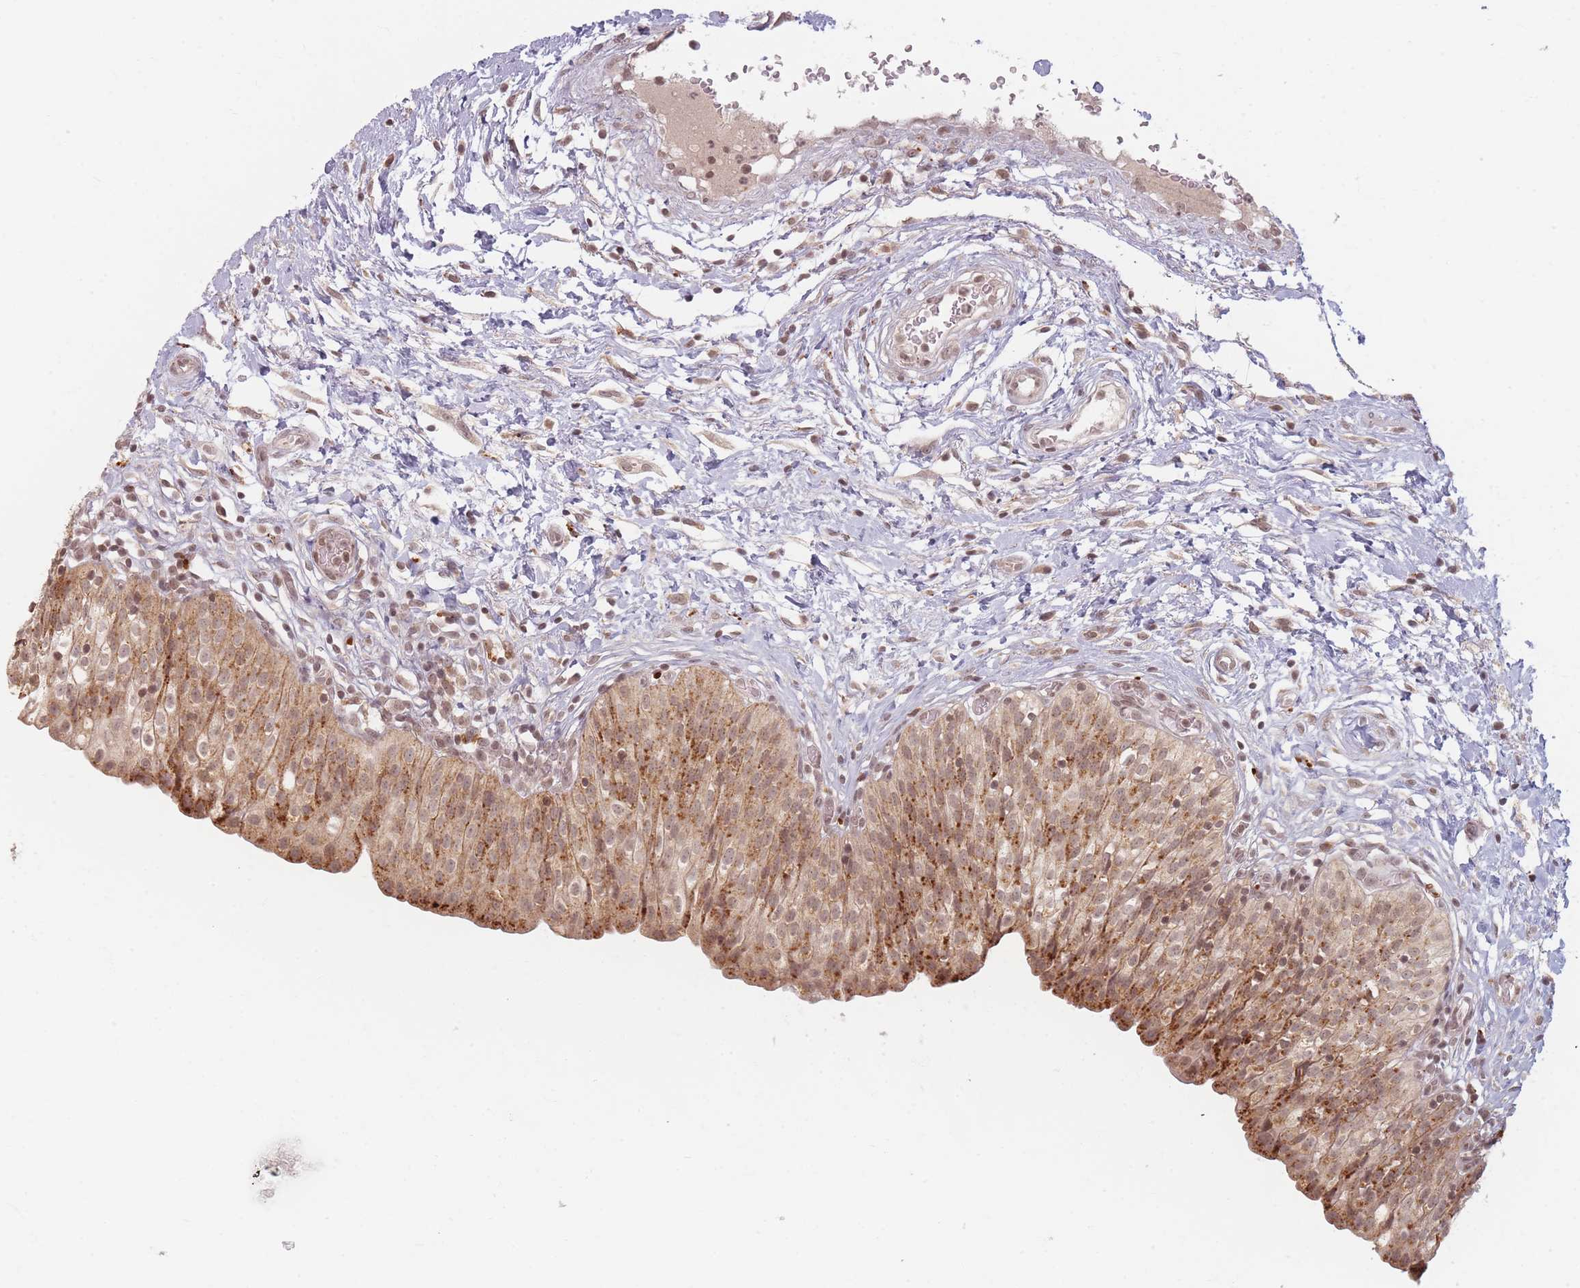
{"staining": {"intensity": "moderate", "quantity": ">75%", "location": "cytoplasmic/membranous,nuclear"}, "tissue": "urinary bladder", "cell_type": "Urothelial cells", "image_type": "normal", "snomed": [{"axis": "morphology", "description": "Normal tissue, NOS"}, {"axis": "topography", "description": "Urinary bladder"}], "caption": "Protein expression analysis of normal human urinary bladder reveals moderate cytoplasmic/membranous,nuclear staining in approximately >75% of urothelial cells.", "gene": "SPATA45", "patient": {"sex": "male", "age": 55}}